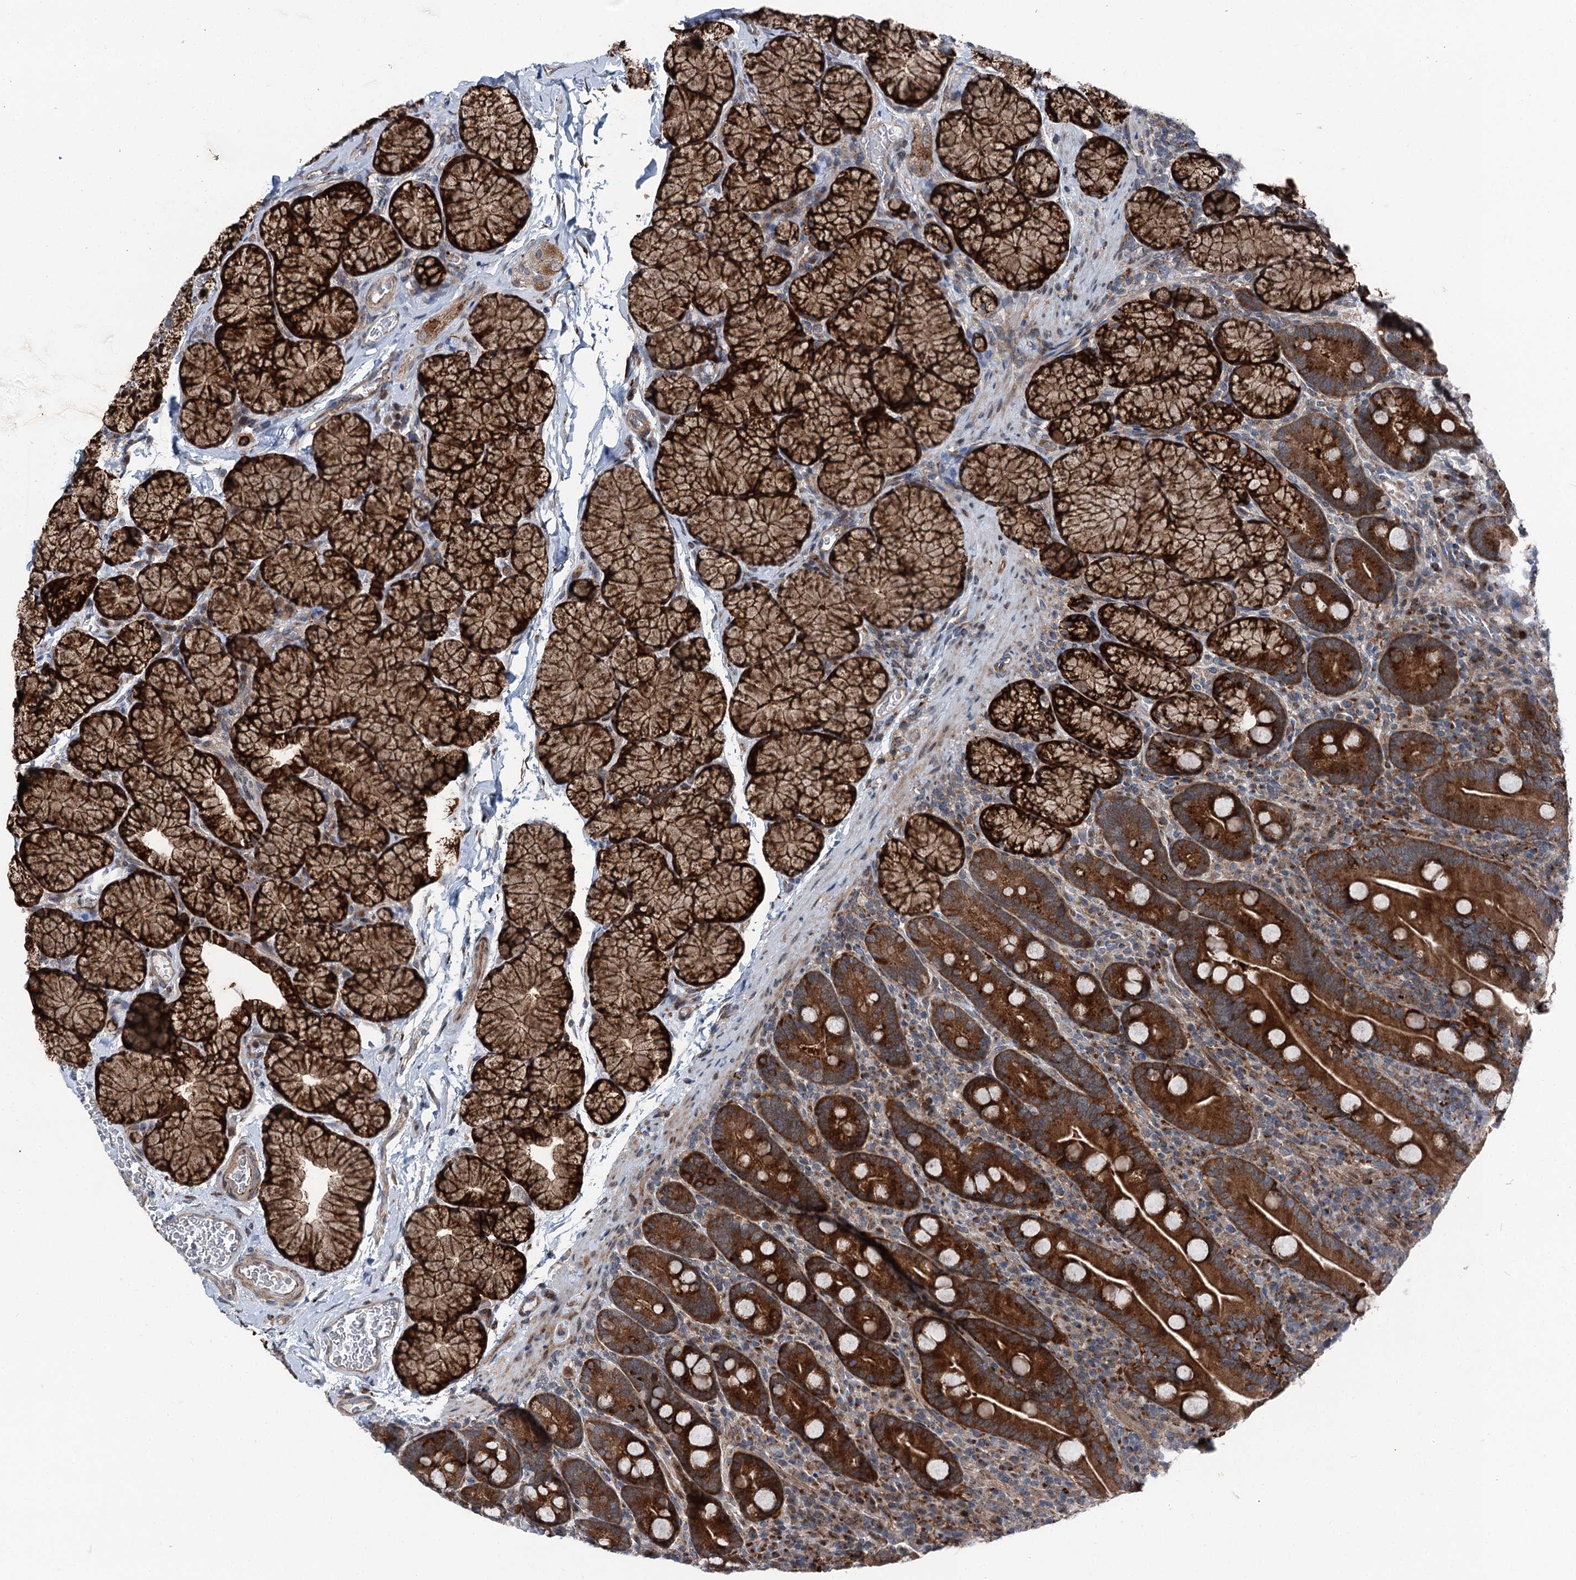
{"staining": {"intensity": "strong", "quantity": ">75%", "location": "cytoplasmic/membranous"}, "tissue": "duodenum", "cell_type": "Glandular cells", "image_type": "normal", "snomed": [{"axis": "morphology", "description": "Normal tissue, NOS"}, {"axis": "topography", "description": "Duodenum"}], "caption": "An immunohistochemistry photomicrograph of normal tissue is shown. Protein staining in brown shows strong cytoplasmic/membranous positivity in duodenum within glandular cells. (DAB (3,3'-diaminobenzidine) IHC with brightfield microscopy, high magnification).", "gene": "POLR1D", "patient": {"sex": "male", "age": 35}}